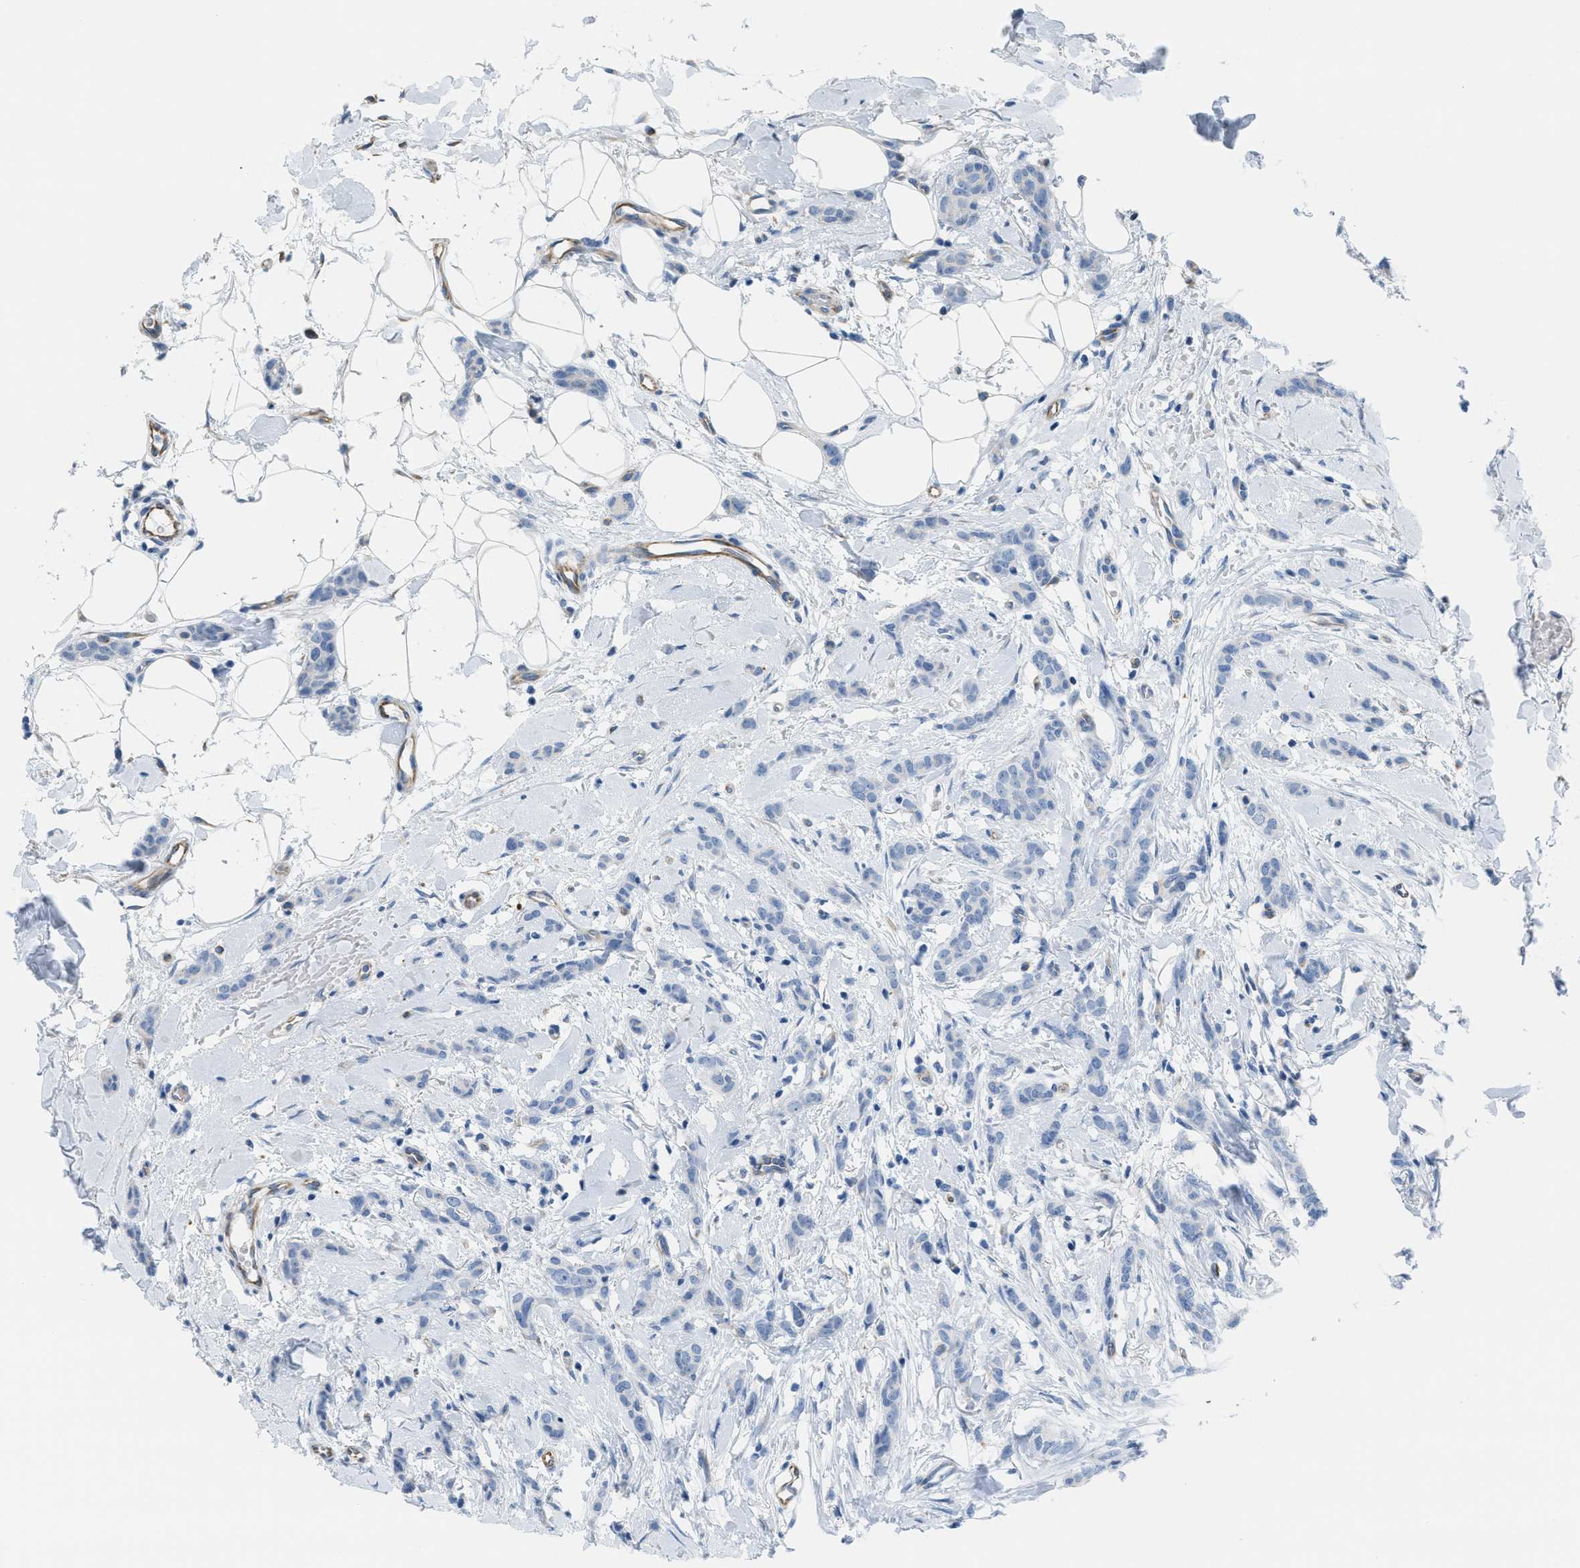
{"staining": {"intensity": "negative", "quantity": "none", "location": "none"}, "tissue": "breast cancer", "cell_type": "Tumor cells", "image_type": "cancer", "snomed": [{"axis": "morphology", "description": "Lobular carcinoma"}, {"axis": "topography", "description": "Skin"}, {"axis": "topography", "description": "Breast"}], "caption": "Immunohistochemistry (IHC) histopathology image of neoplastic tissue: human breast lobular carcinoma stained with DAB shows no significant protein staining in tumor cells.", "gene": "SLC12A1", "patient": {"sex": "female", "age": 46}}